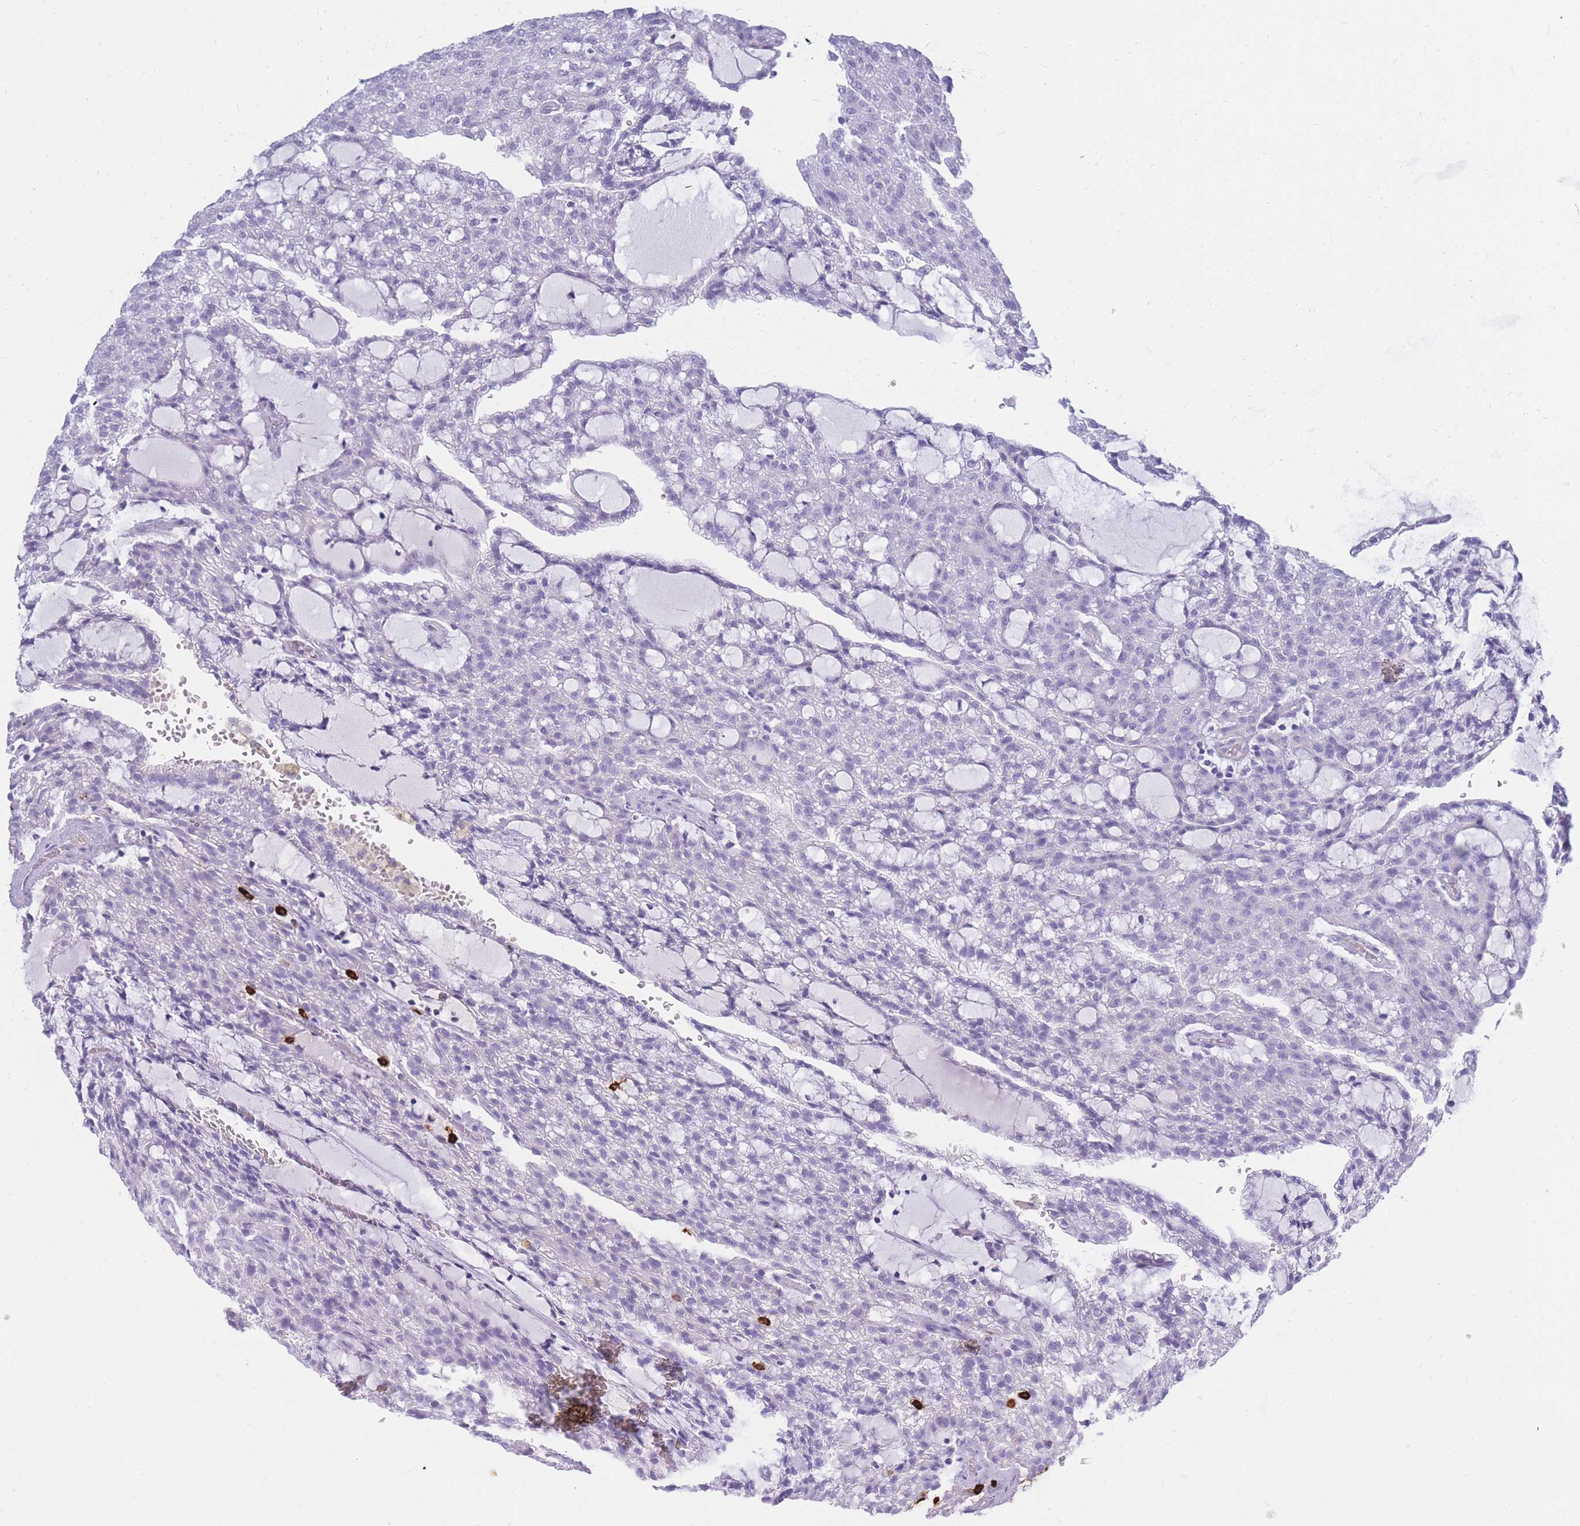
{"staining": {"intensity": "negative", "quantity": "none", "location": "none"}, "tissue": "renal cancer", "cell_type": "Tumor cells", "image_type": "cancer", "snomed": [{"axis": "morphology", "description": "Adenocarcinoma, NOS"}, {"axis": "topography", "description": "Kidney"}], "caption": "The histopathology image exhibits no staining of tumor cells in renal cancer (adenocarcinoma).", "gene": "TPSD1", "patient": {"sex": "male", "age": 63}}